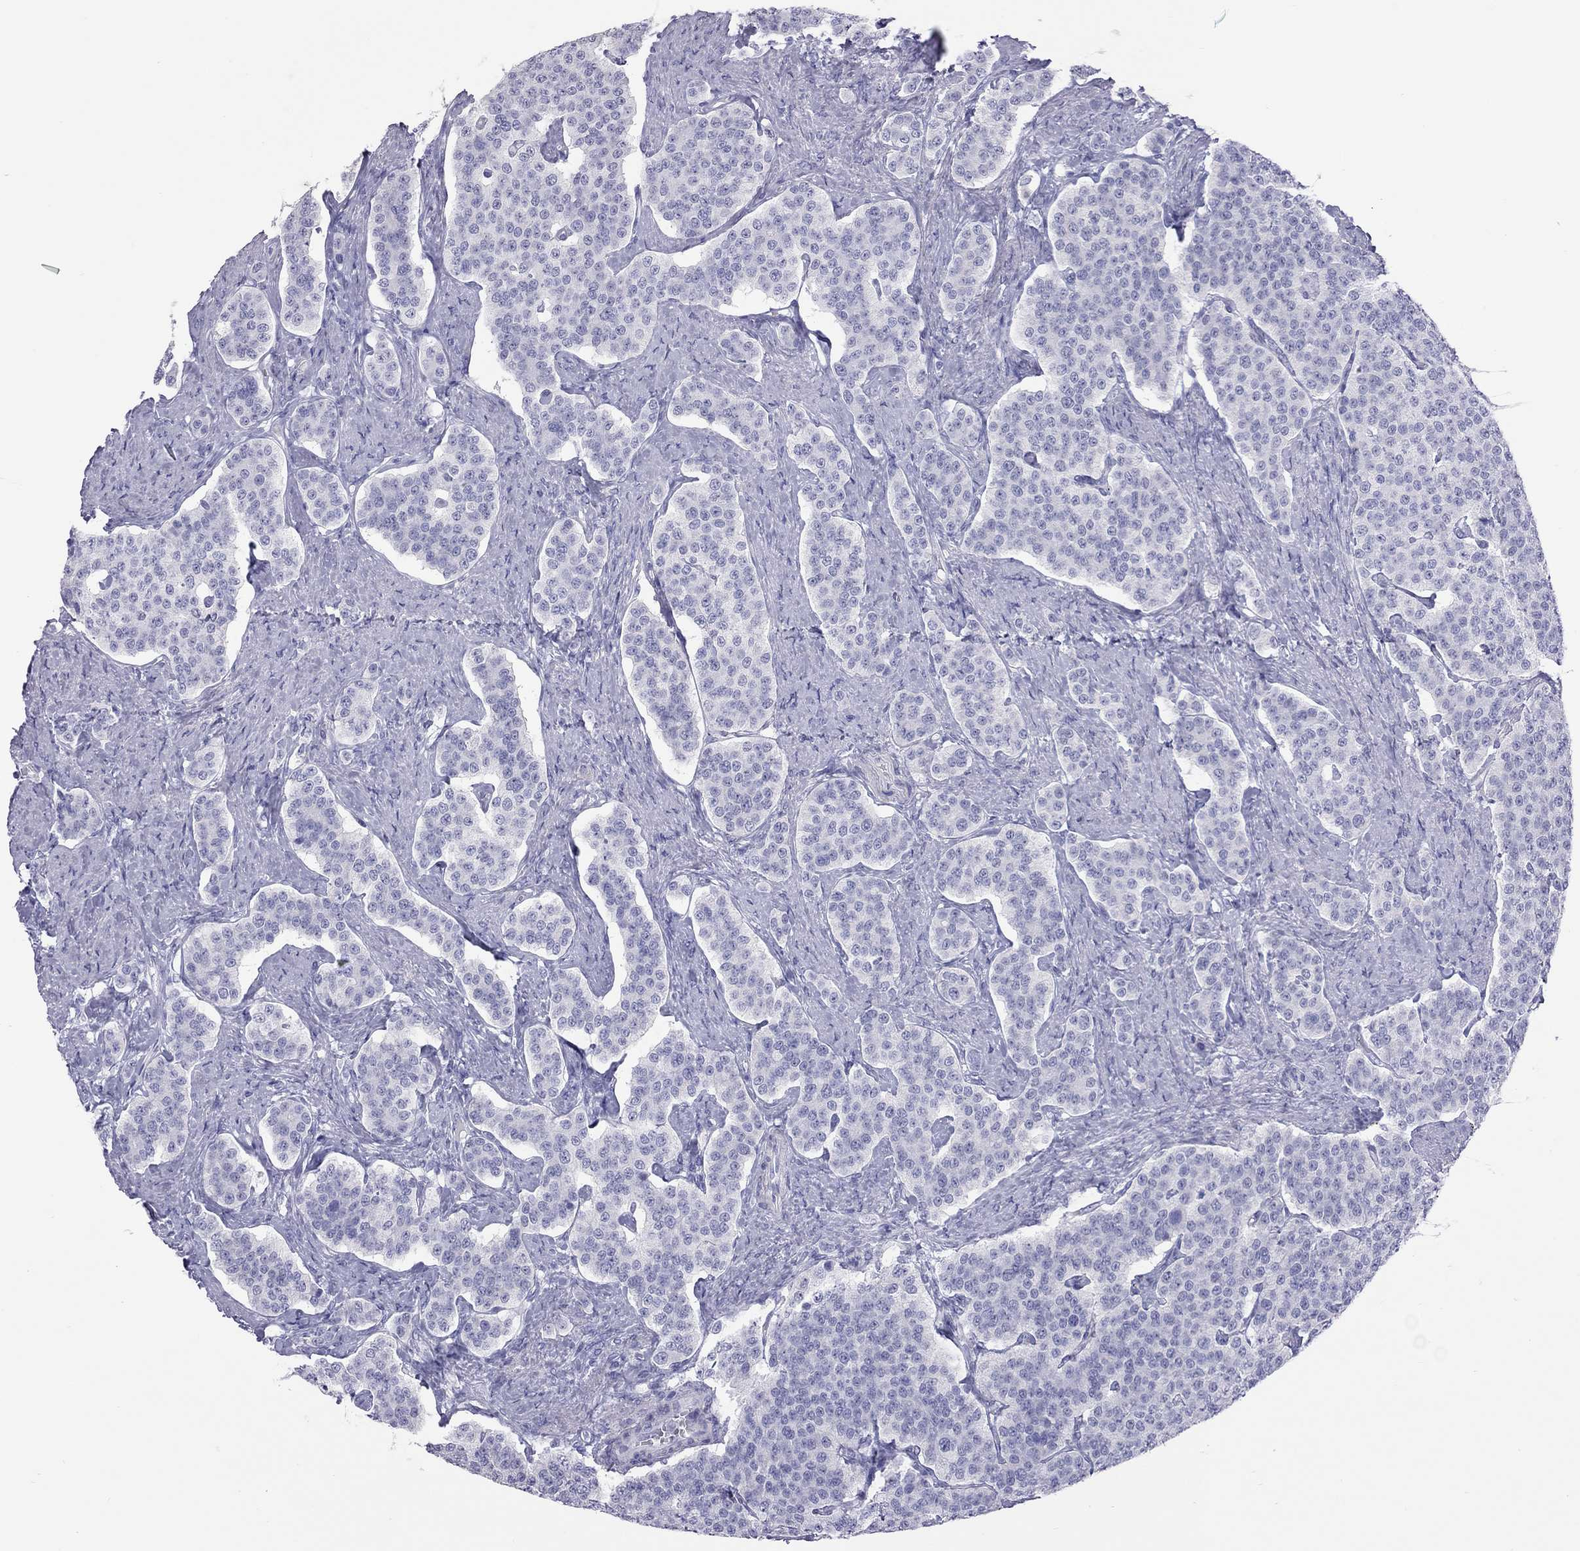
{"staining": {"intensity": "negative", "quantity": "none", "location": "none"}, "tissue": "carcinoid", "cell_type": "Tumor cells", "image_type": "cancer", "snomed": [{"axis": "morphology", "description": "Carcinoid, malignant, NOS"}, {"axis": "topography", "description": "Small intestine"}], "caption": "Tumor cells show no significant positivity in carcinoid.", "gene": "STAG3", "patient": {"sex": "female", "age": 58}}